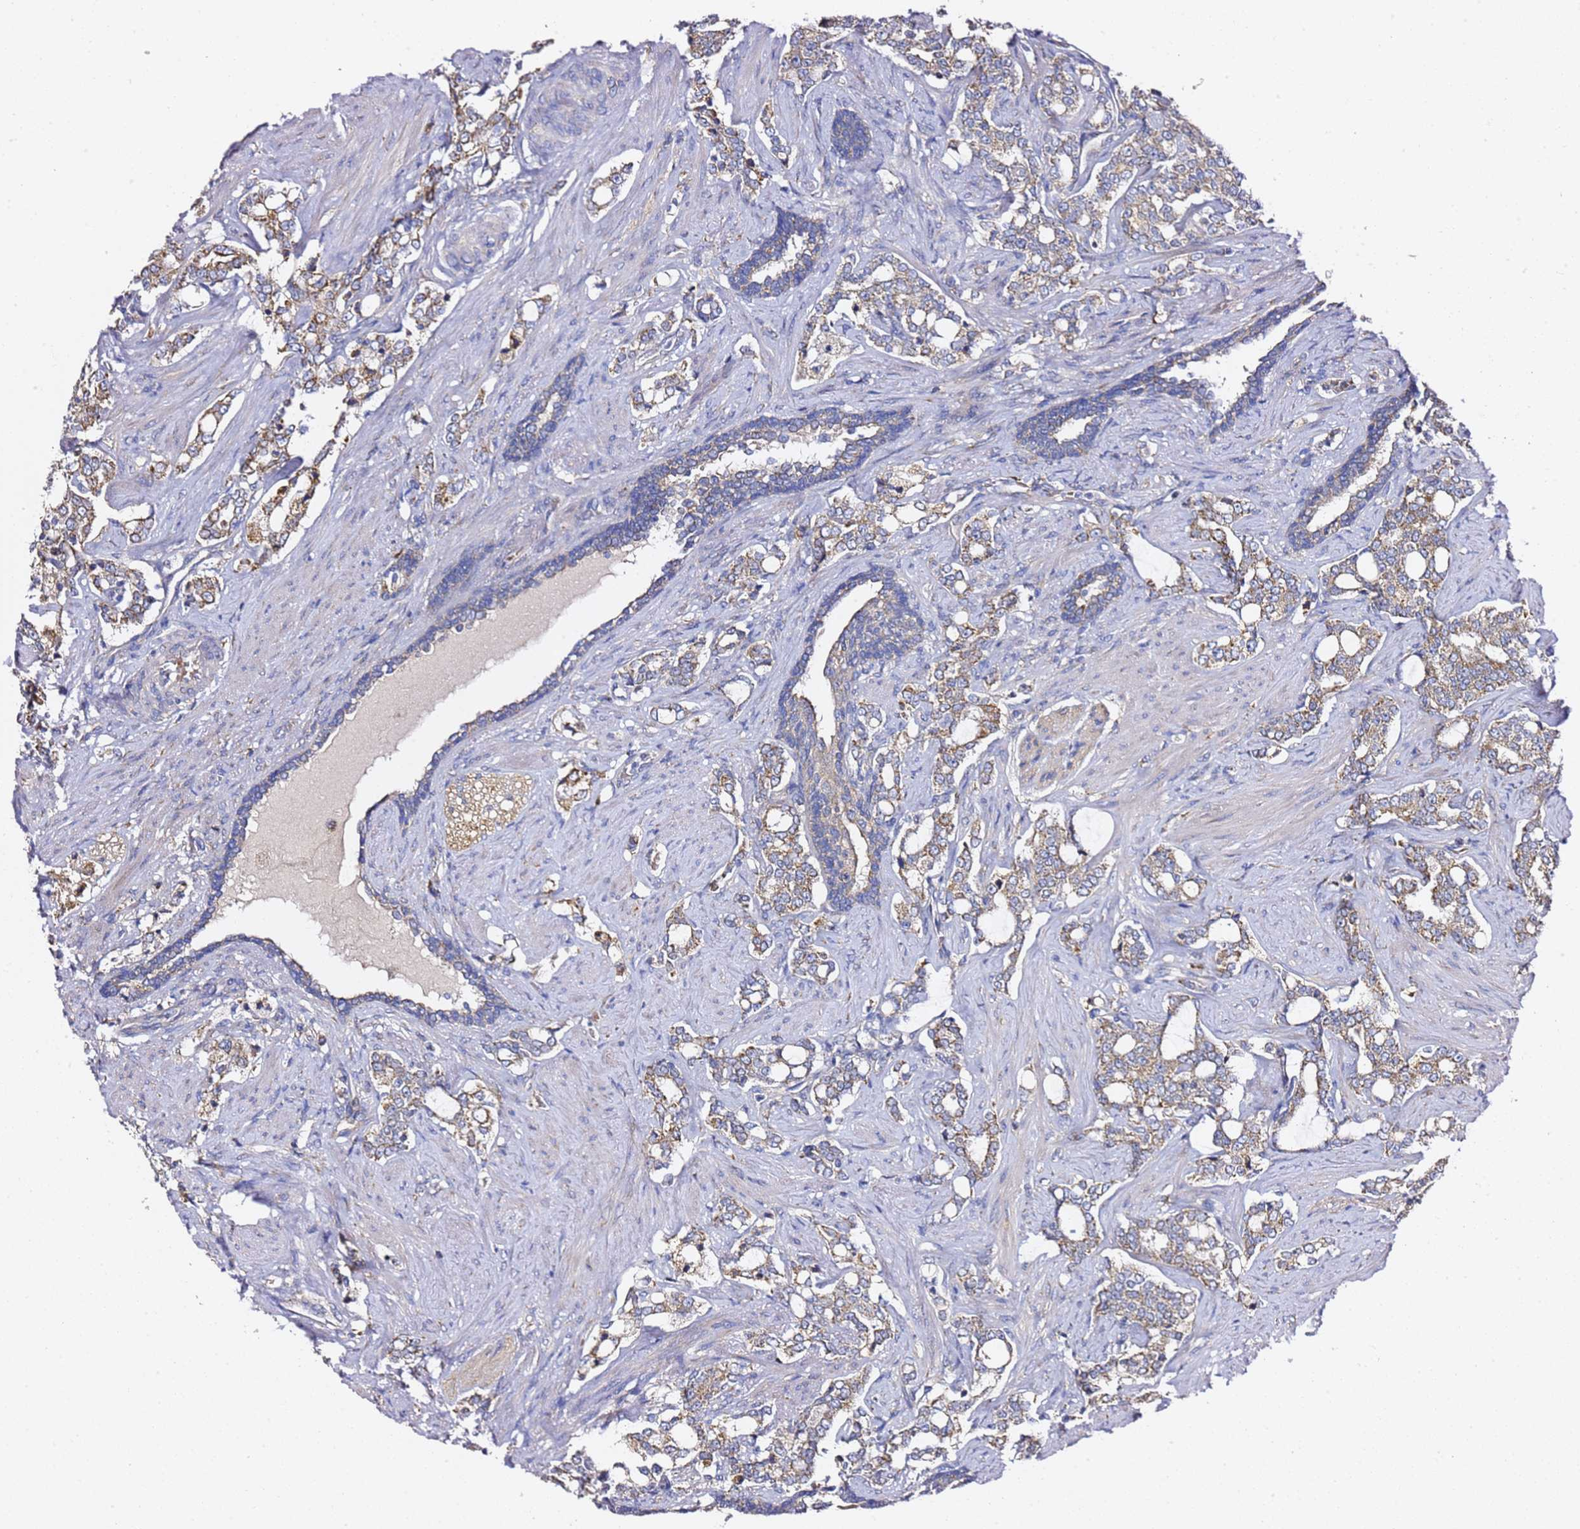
{"staining": {"intensity": "moderate", "quantity": ">75%", "location": "cytoplasmic/membranous"}, "tissue": "prostate cancer", "cell_type": "Tumor cells", "image_type": "cancer", "snomed": [{"axis": "morphology", "description": "Adenocarcinoma, High grade"}, {"axis": "topography", "description": "Prostate"}], "caption": "DAB (3,3'-diaminobenzidine) immunohistochemical staining of human prostate cancer (adenocarcinoma (high-grade)) demonstrates moderate cytoplasmic/membranous protein expression in about >75% of tumor cells. The staining is performed using DAB (3,3'-diaminobenzidine) brown chromogen to label protein expression. The nuclei are counter-stained blue using hematoxylin.", "gene": "C19orf12", "patient": {"sex": "male", "age": 64}}